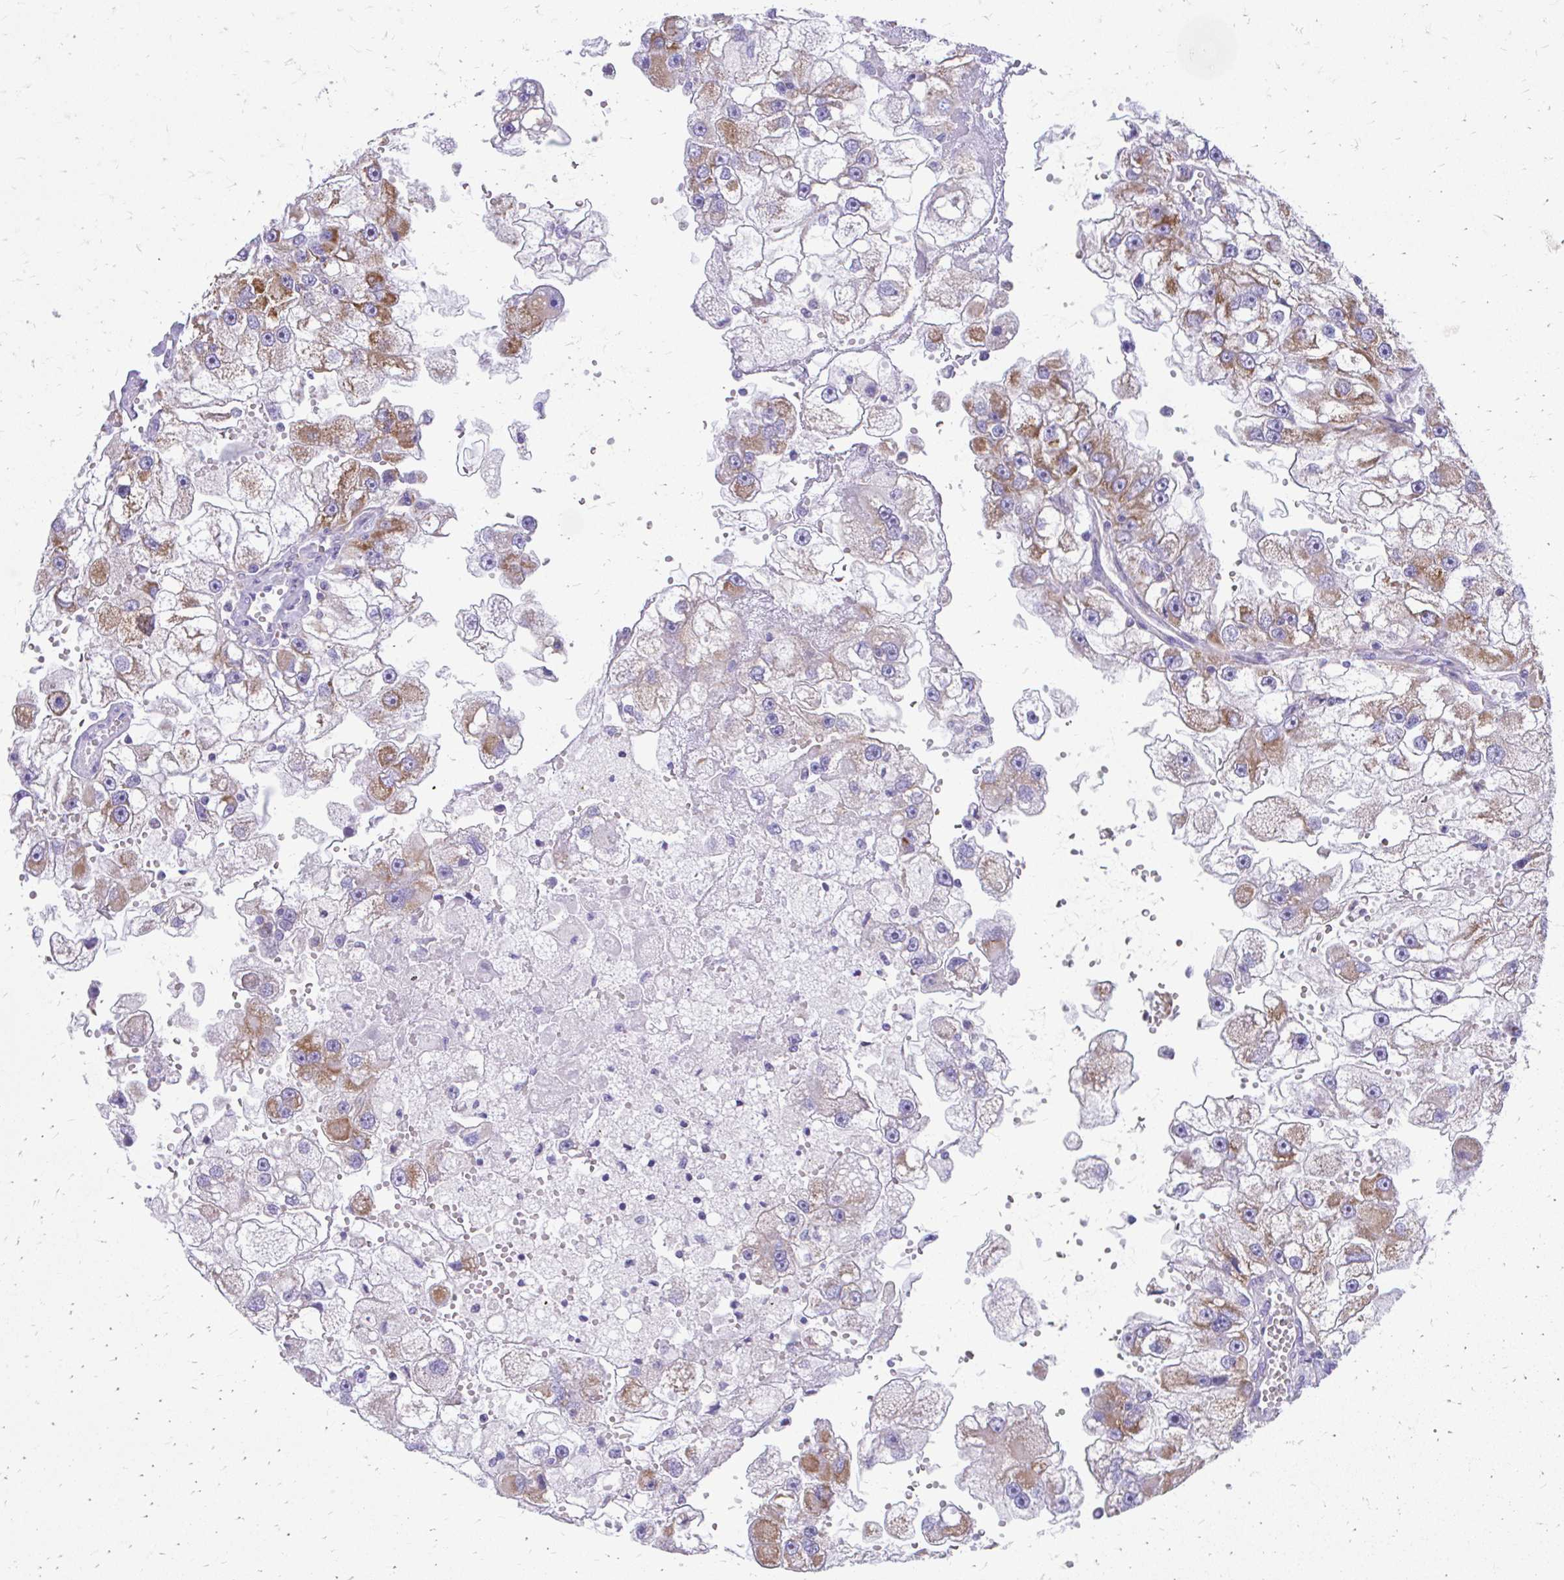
{"staining": {"intensity": "moderate", "quantity": "25%-75%", "location": "cytoplasmic/membranous"}, "tissue": "renal cancer", "cell_type": "Tumor cells", "image_type": "cancer", "snomed": [{"axis": "morphology", "description": "Adenocarcinoma, NOS"}, {"axis": "topography", "description": "Kidney"}], "caption": "Renal cancer stained for a protein (brown) reveals moderate cytoplasmic/membranous positive expression in about 25%-75% of tumor cells.", "gene": "MRPL19", "patient": {"sex": "male", "age": 63}}